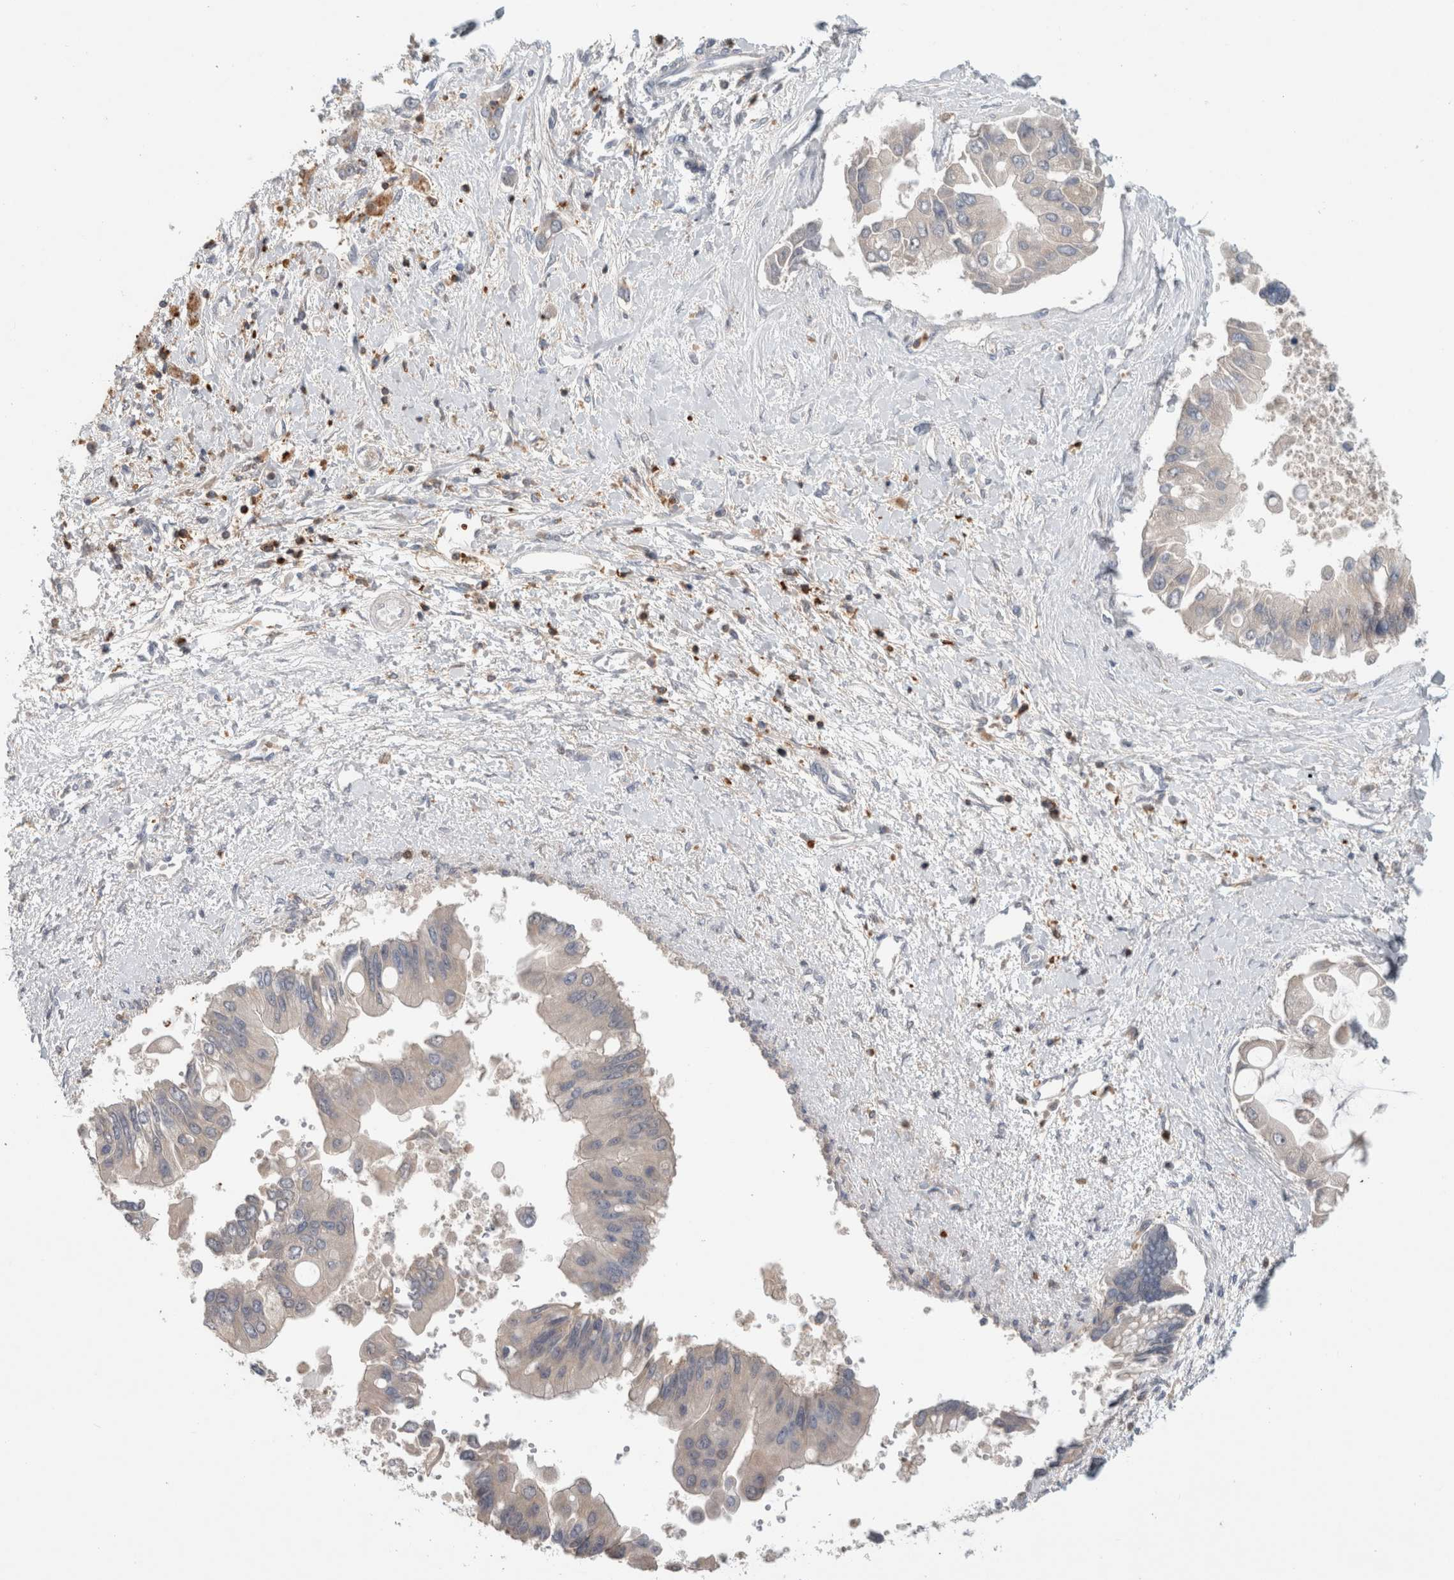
{"staining": {"intensity": "negative", "quantity": "none", "location": "none"}, "tissue": "liver cancer", "cell_type": "Tumor cells", "image_type": "cancer", "snomed": [{"axis": "morphology", "description": "Cholangiocarcinoma"}, {"axis": "topography", "description": "Liver"}], "caption": "Immunohistochemistry of liver cancer (cholangiocarcinoma) shows no expression in tumor cells. The staining is performed using DAB (3,3'-diaminobenzidine) brown chromogen with nuclei counter-stained in using hematoxylin.", "gene": "GFRA2", "patient": {"sex": "male", "age": 50}}